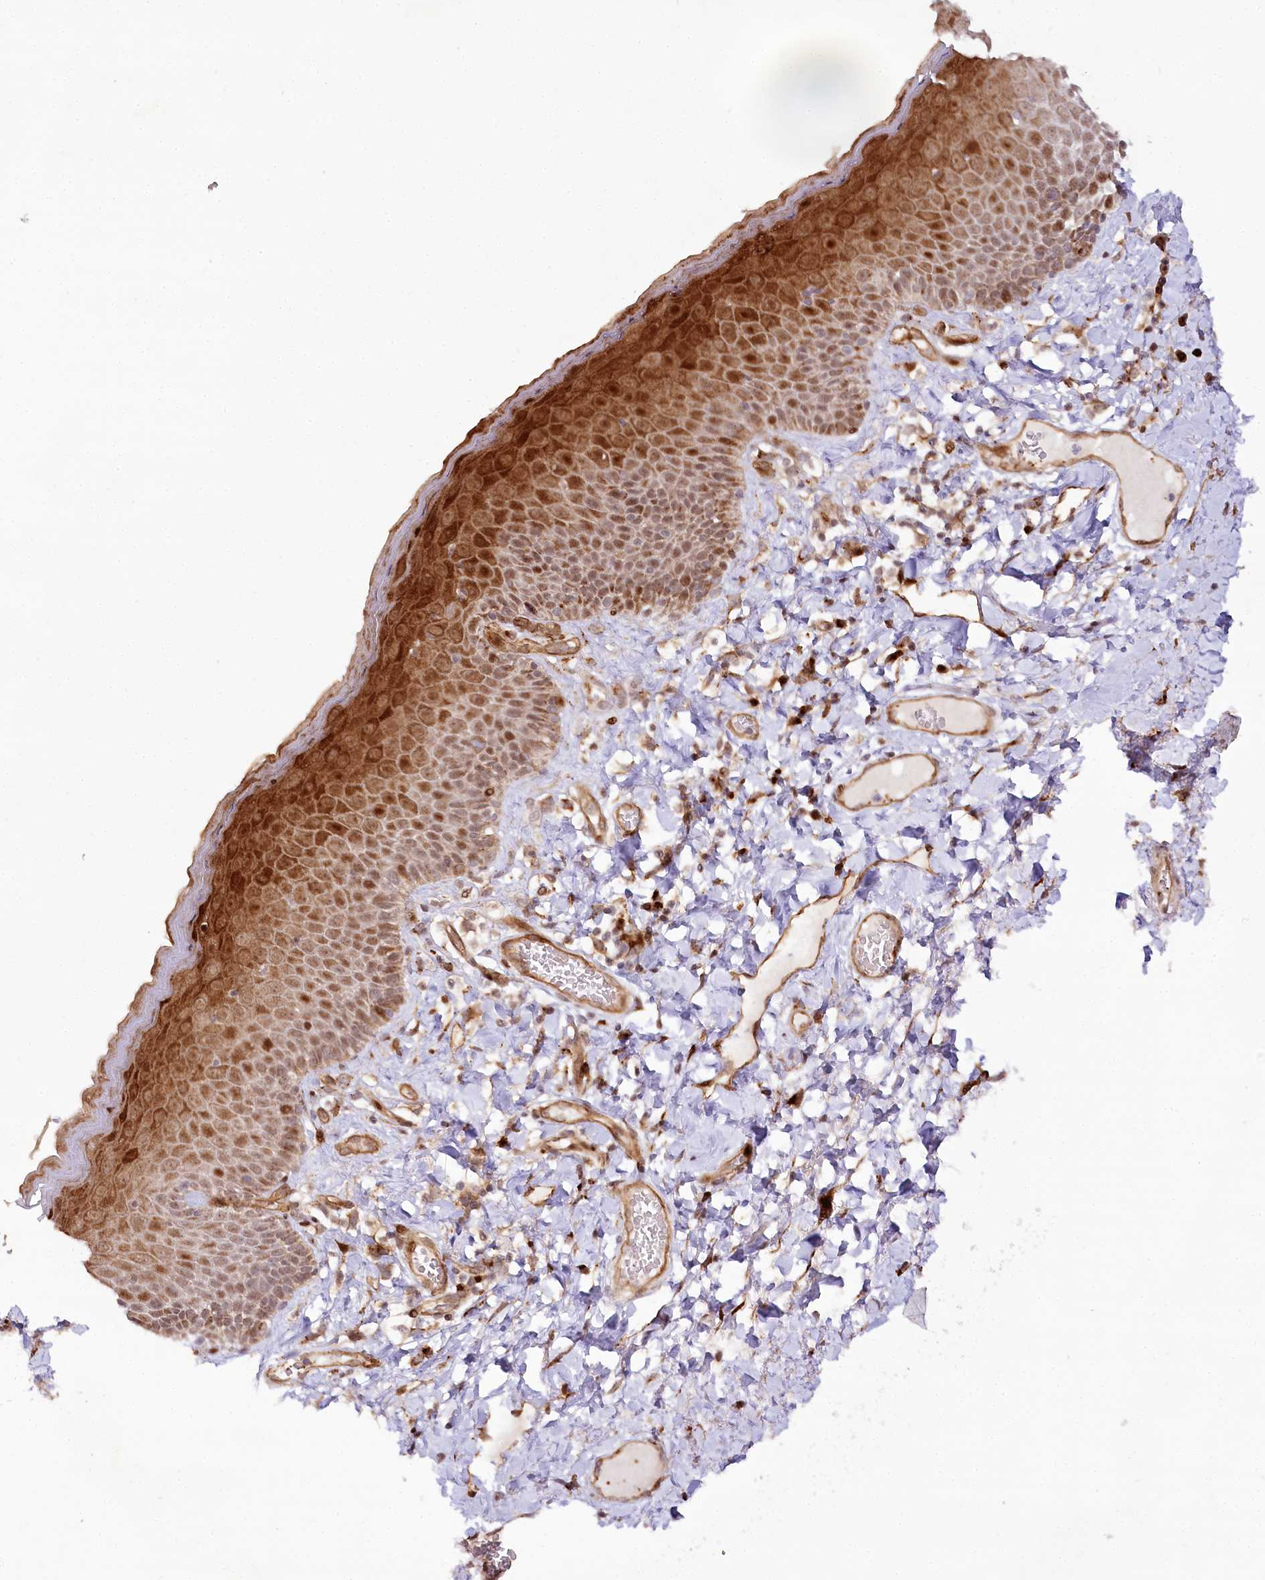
{"staining": {"intensity": "strong", "quantity": ">75%", "location": "cytoplasmic/membranous,nuclear"}, "tissue": "skin", "cell_type": "Epidermal cells", "image_type": "normal", "snomed": [{"axis": "morphology", "description": "Normal tissue, NOS"}, {"axis": "topography", "description": "Anal"}], "caption": "Protein expression analysis of benign skin reveals strong cytoplasmic/membranous,nuclear expression in approximately >75% of epidermal cells. Immunohistochemistry stains the protein of interest in brown and the nuclei are stained blue.", "gene": "COPG1", "patient": {"sex": "male", "age": 69}}